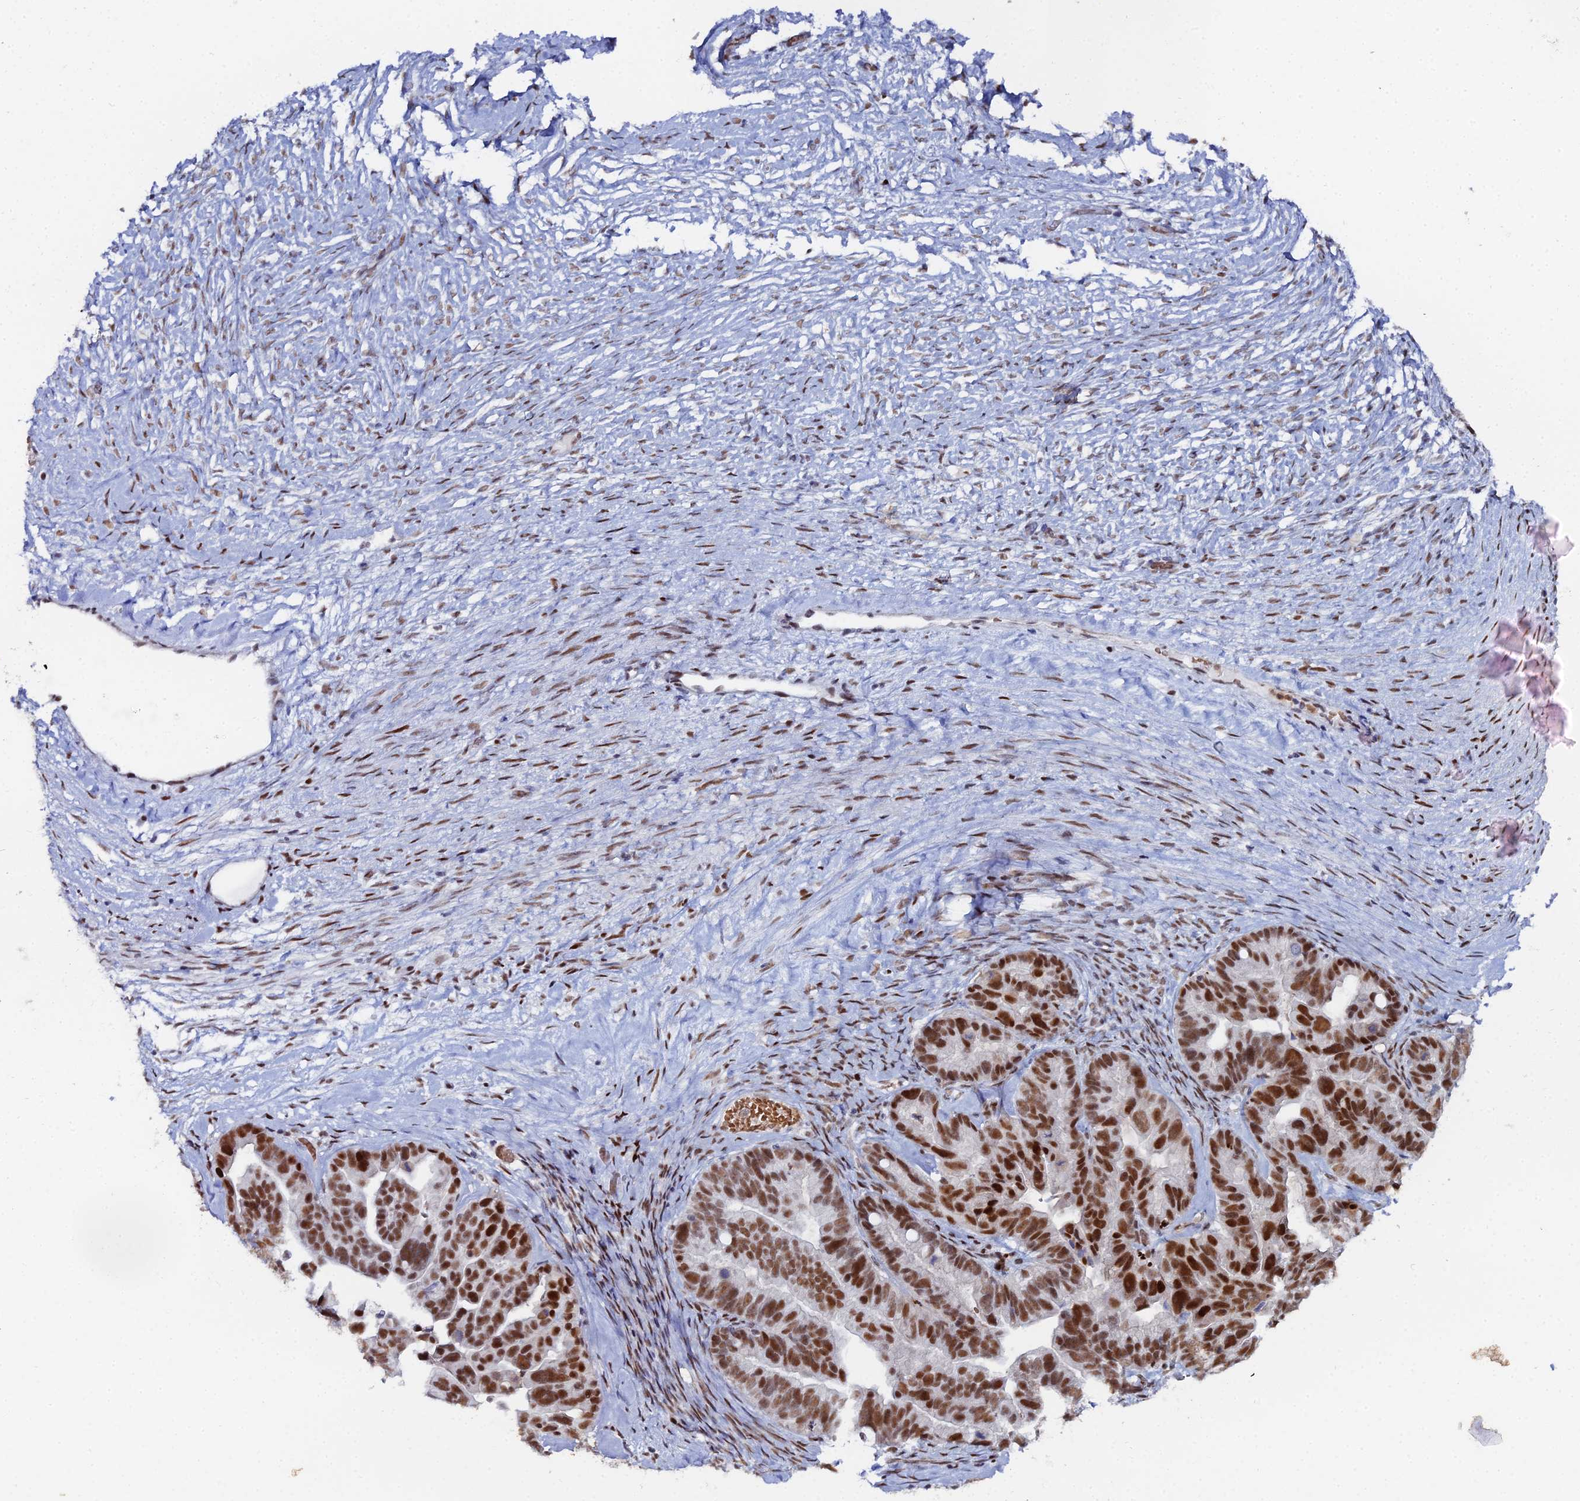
{"staining": {"intensity": "strong", "quantity": ">75%", "location": "nuclear"}, "tissue": "ovarian cancer", "cell_type": "Tumor cells", "image_type": "cancer", "snomed": [{"axis": "morphology", "description": "Cystadenocarcinoma, serous, NOS"}, {"axis": "topography", "description": "Ovary"}], "caption": "A photomicrograph of human ovarian cancer stained for a protein exhibits strong nuclear brown staining in tumor cells.", "gene": "GSC2", "patient": {"sex": "female", "age": 56}}